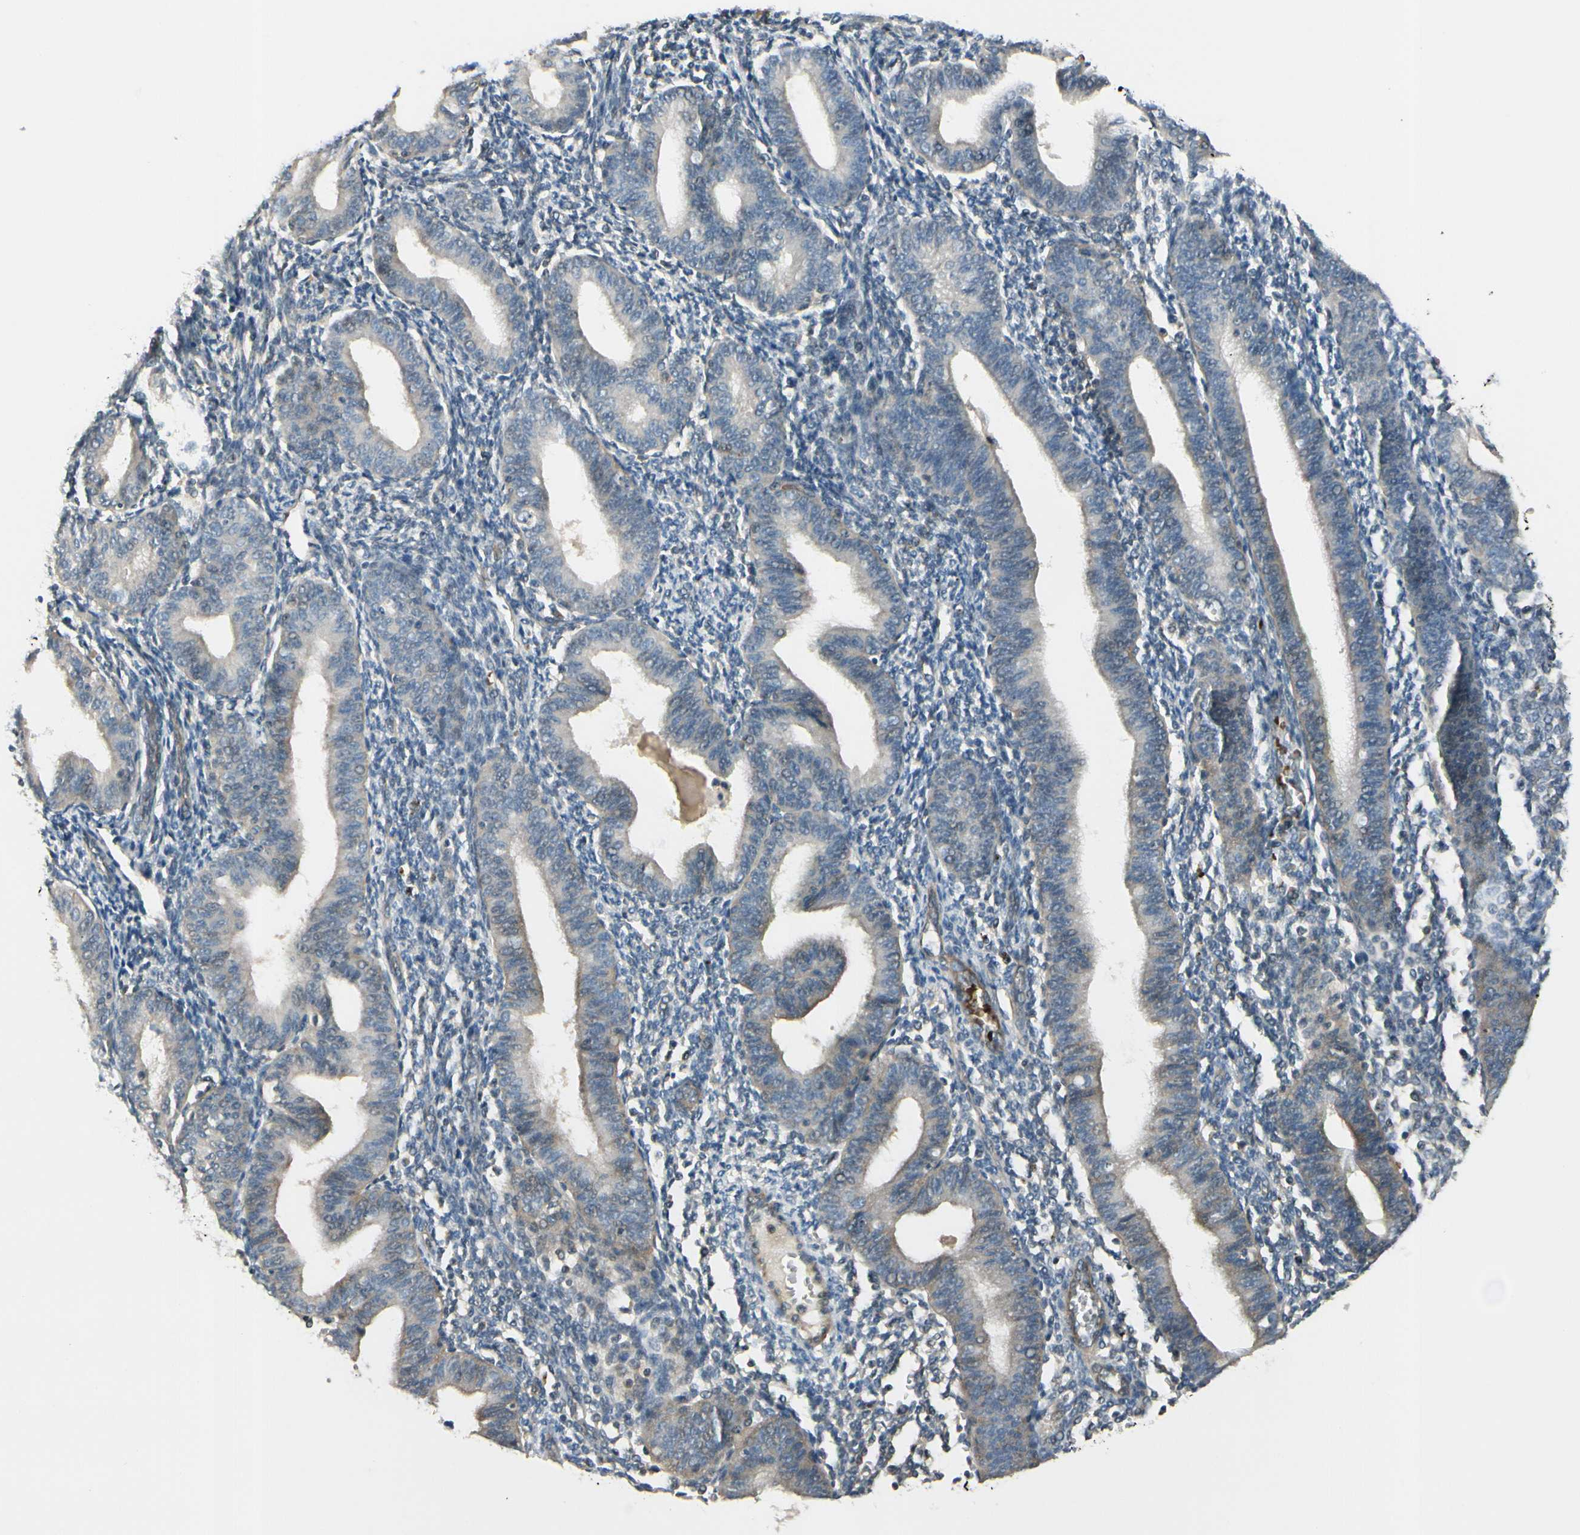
{"staining": {"intensity": "negative", "quantity": "none", "location": "none"}, "tissue": "endometrium", "cell_type": "Cells in endometrial stroma", "image_type": "normal", "snomed": [{"axis": "morphology", "description": "Normal tissue, NOS"}, {"axis": "topography", "description": "Endometrium"}], "caption": "Micrograph shows no protein staining in cells in endometrial stroma of normal endometrium. (Brightfield microscopy of DAB (3,3'-diaminobenzidine) IHC at high magnification).", "gene": "PPP3CB", "patient": {"sex": "female", "age": 61}}